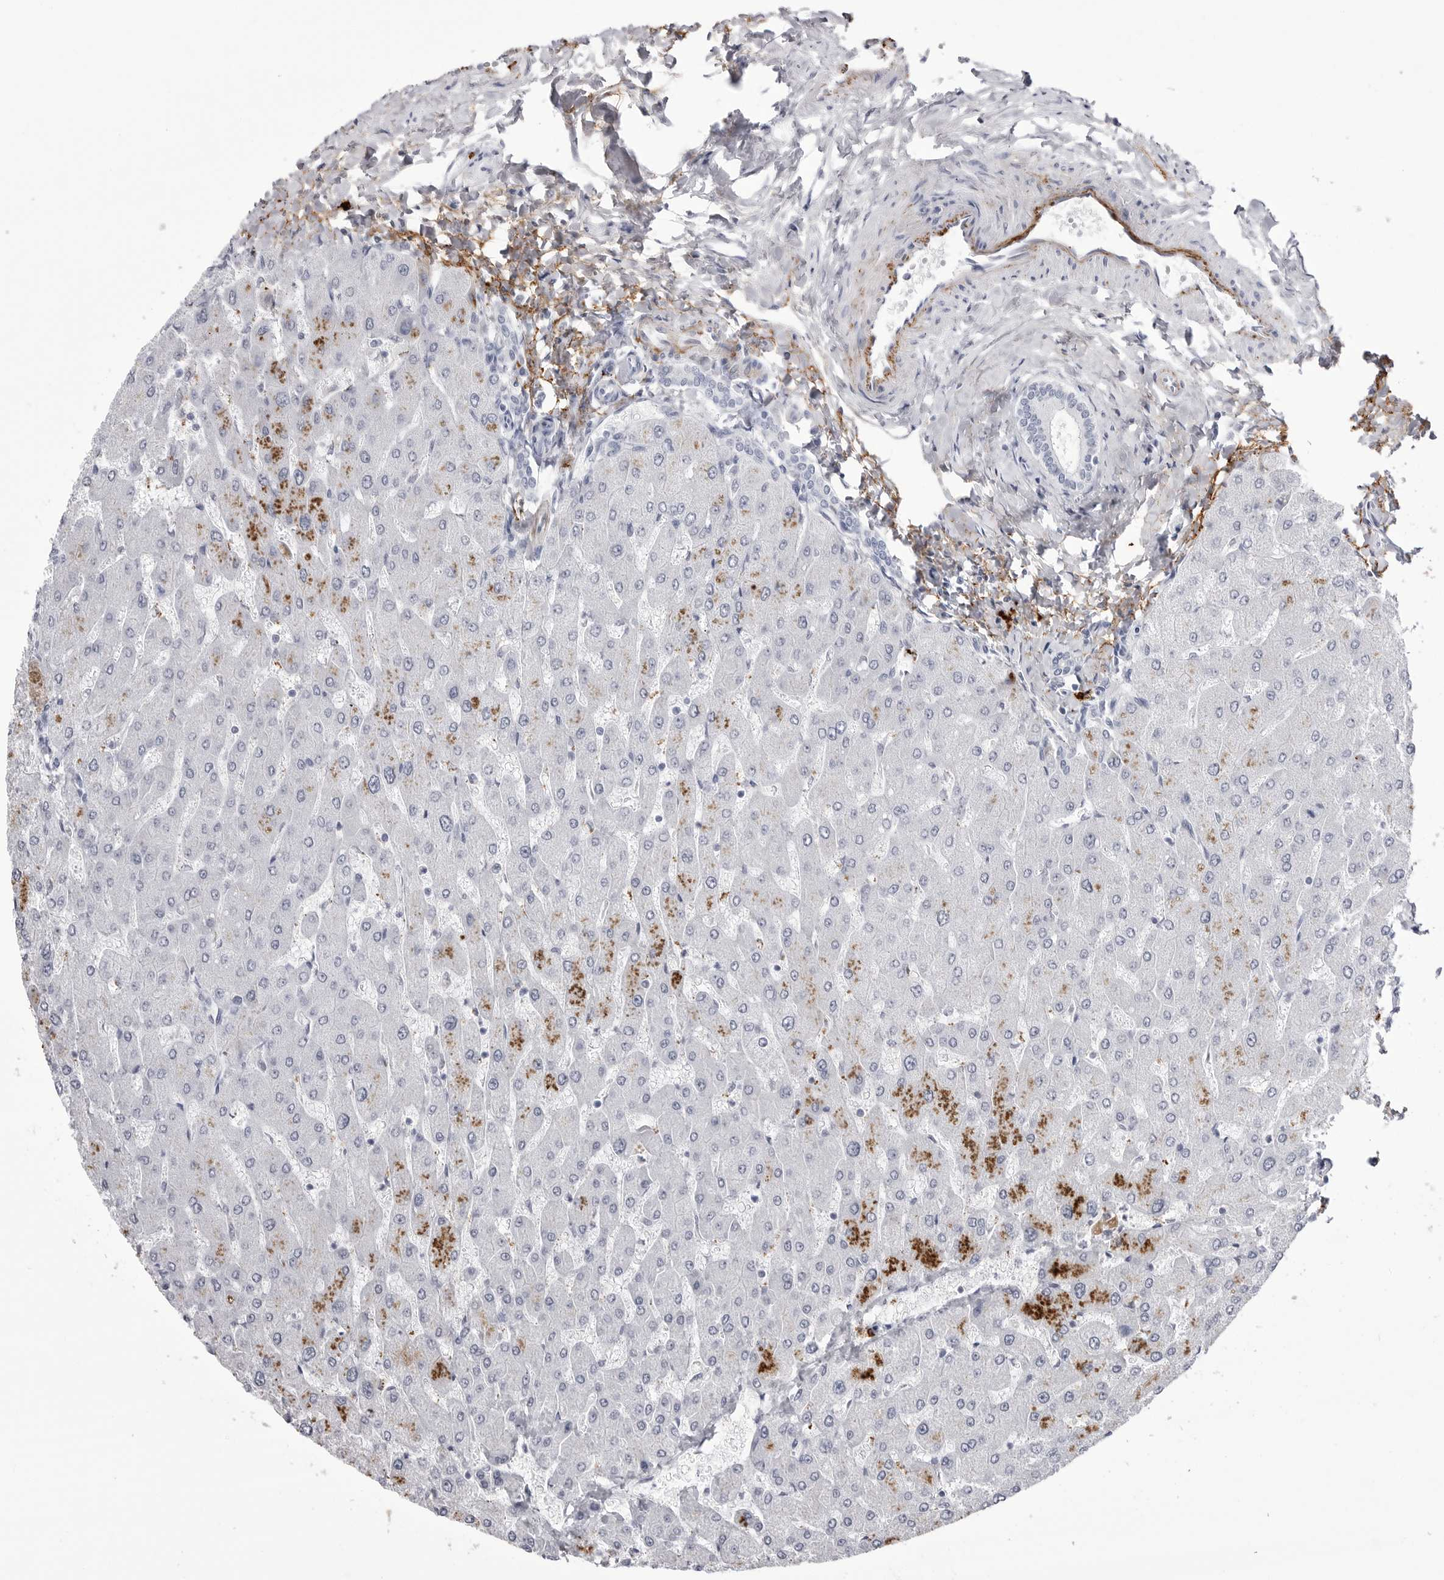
{"staining": {"intensity": "negative", "quantity": "none", "location": "none"}, "tissue": "liver", "cell_type": "Cholangiocytes", "image_type": "normal", "snomed": [{"axis": "morphology", "description": "Normal tissue, NOS"}, {"axis": "topography", "description": "Liver"}], "caption": "Cholangiocytes are negative for protein expression in unremarkable human liver.", "gene": "COL26A1", "patient": {"sex": "male", "age": 55}}